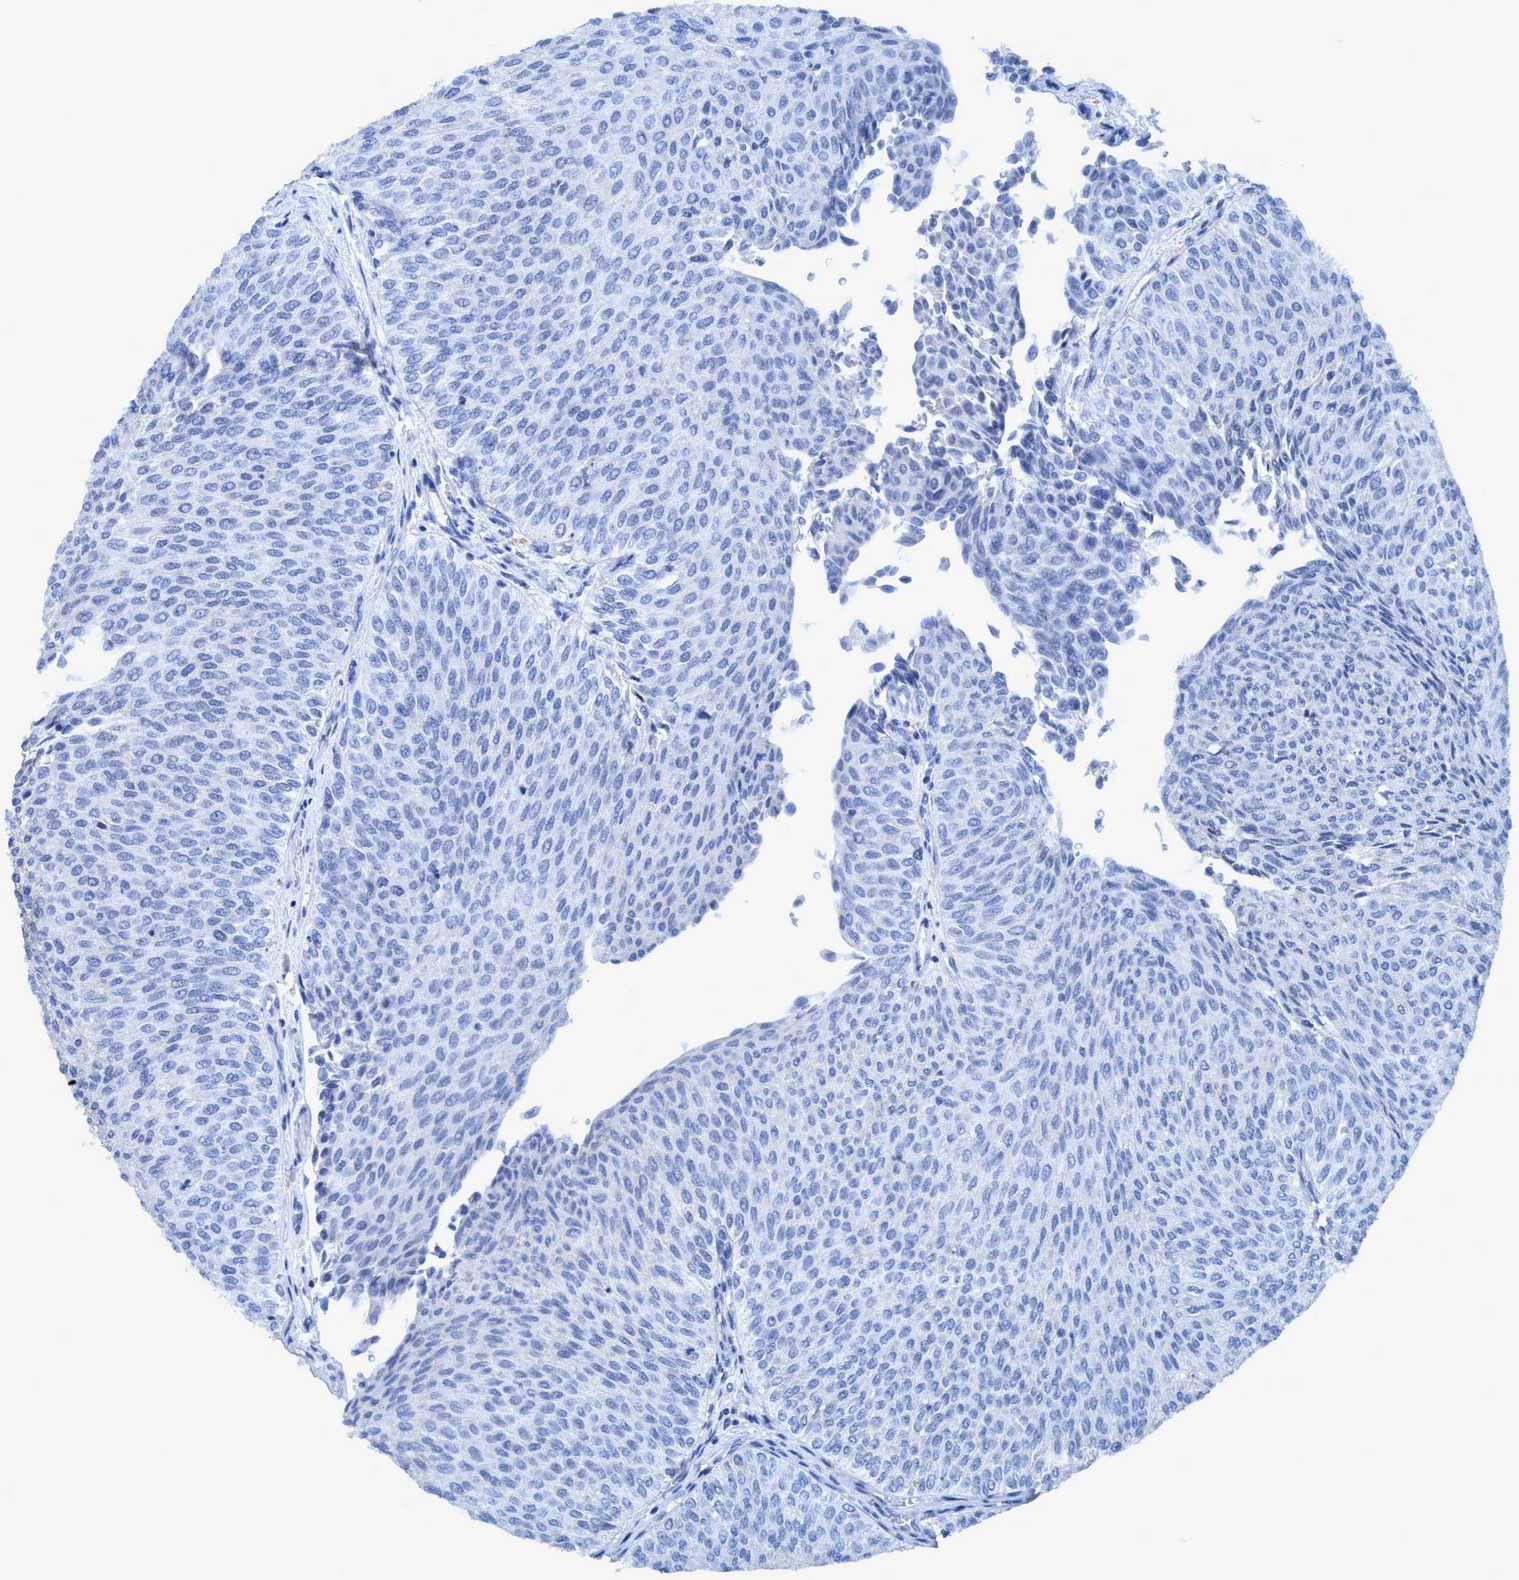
{"staining": {"intensity": "negative", "quantity": "none", "location": "none"}, "tissue": "urothelial cancer", "cell_type": "Tumor cells", "image_type": "cancer", "snomed": [{"axis": "morphology", "description": "Urothelial carcinoma, Low grade"}, {"axis": "topography", "description": "Urinary bladder"}], "caption": "Urothelial cancer was stained to show a protein in brown. There is no significant expression in tumor cells. The staining was performed using DAB (3,3'-diaminobenzidine) to visualize the protein expression in brown, while the nuclei were stained in blue with hematoxylin (Magnification: 20x).", "gene": "DNAI1", "patient": {"sex": "male", "age": 78}}